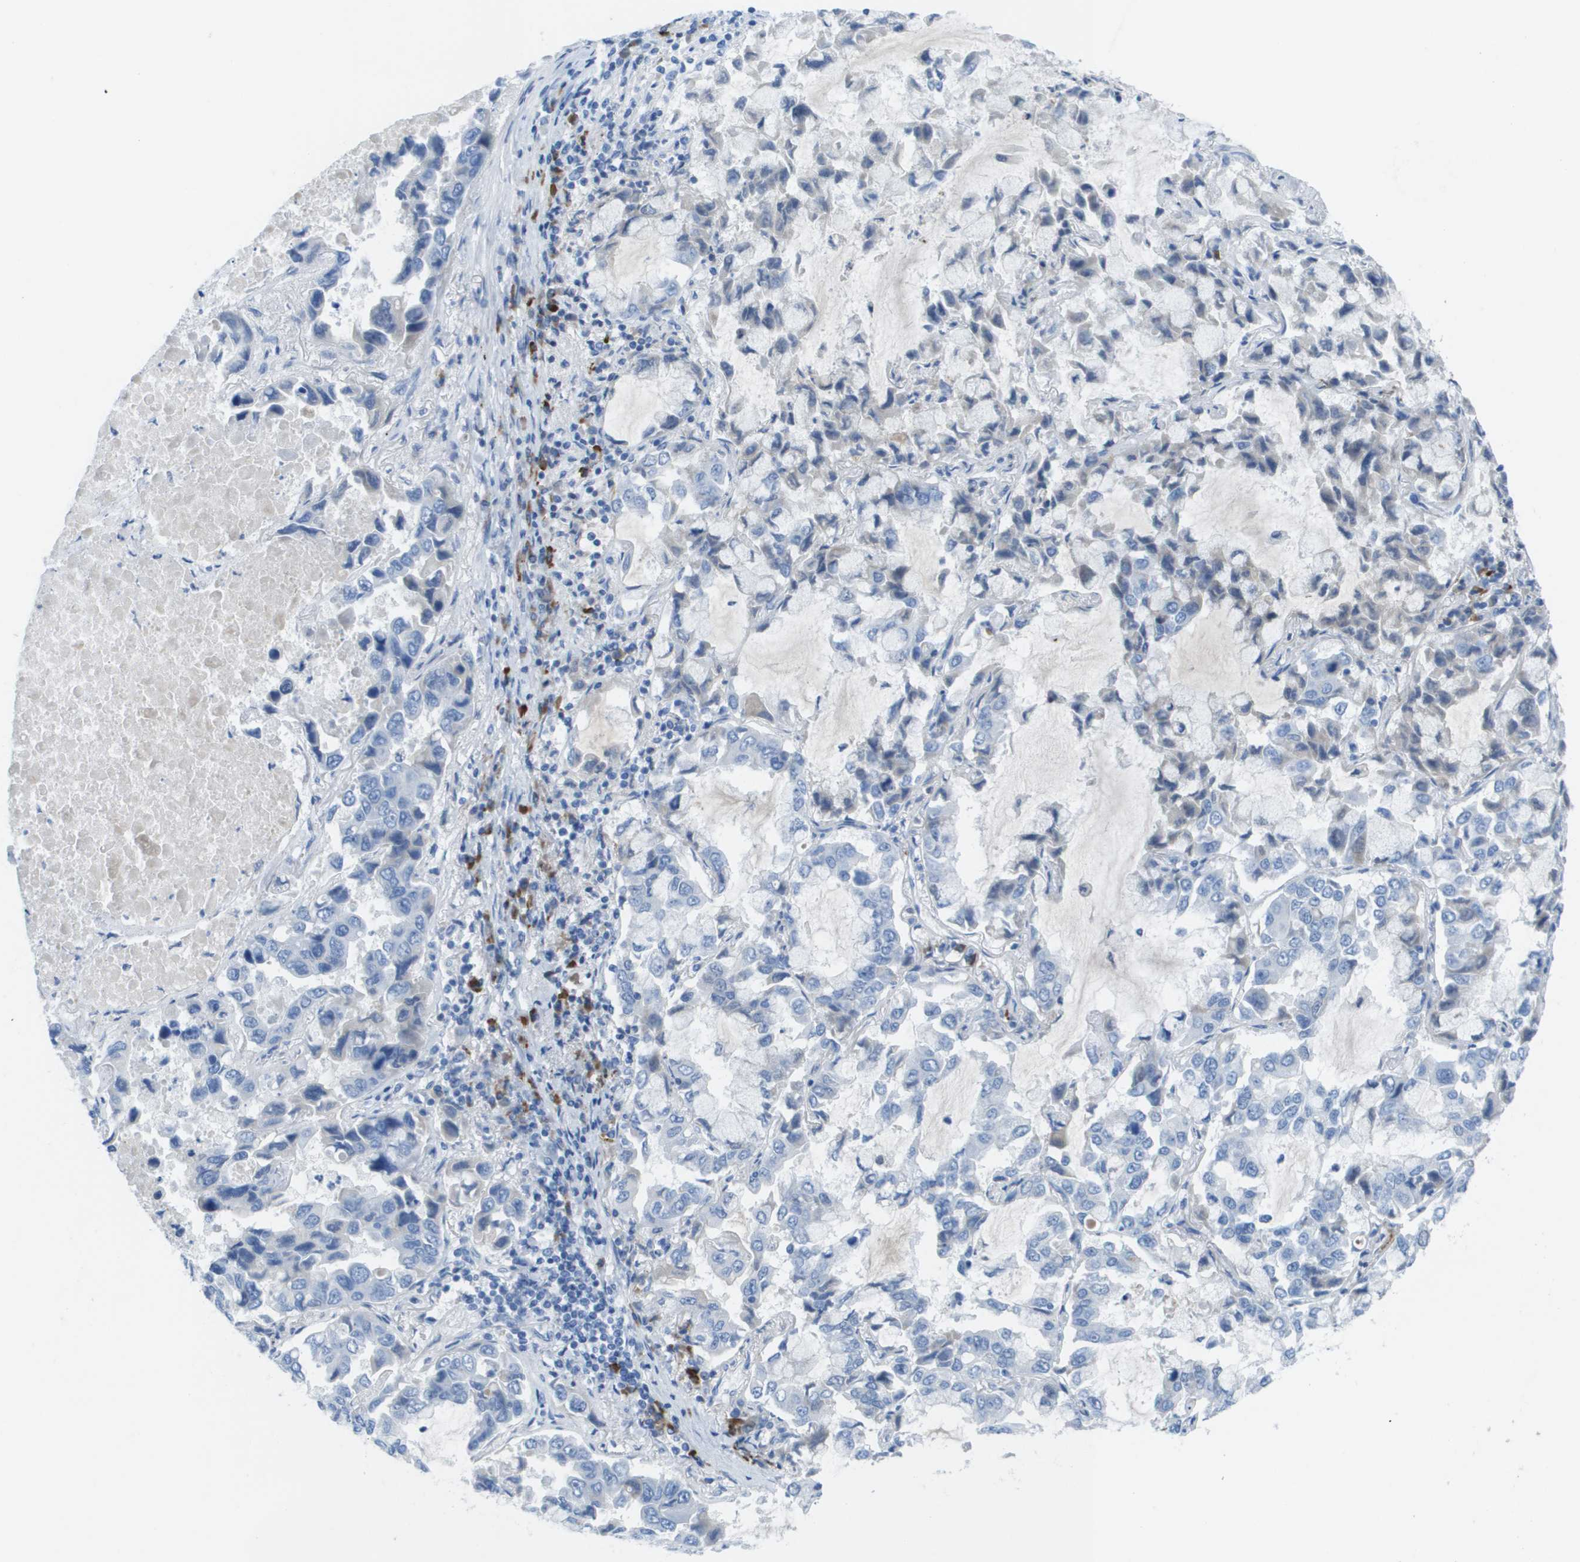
{"staining": {"intensity": "negative", "quantity": "none", "location": "none"}, "tissue": "lung cancer", "cell_type": "Tumor cells", "image_type": "cancer", "snomed": [{"axis": "morphology", "description": "Adenocarcinoma, NOS"}, {"axis": "topography", "description": "Lung"}], "caption": "Human lung cancer stained for a protein using immunohistochemistry shows no expression in tumor cells.", "gene": "GPR18", "patient": {"sex": "male", "age": 64}}